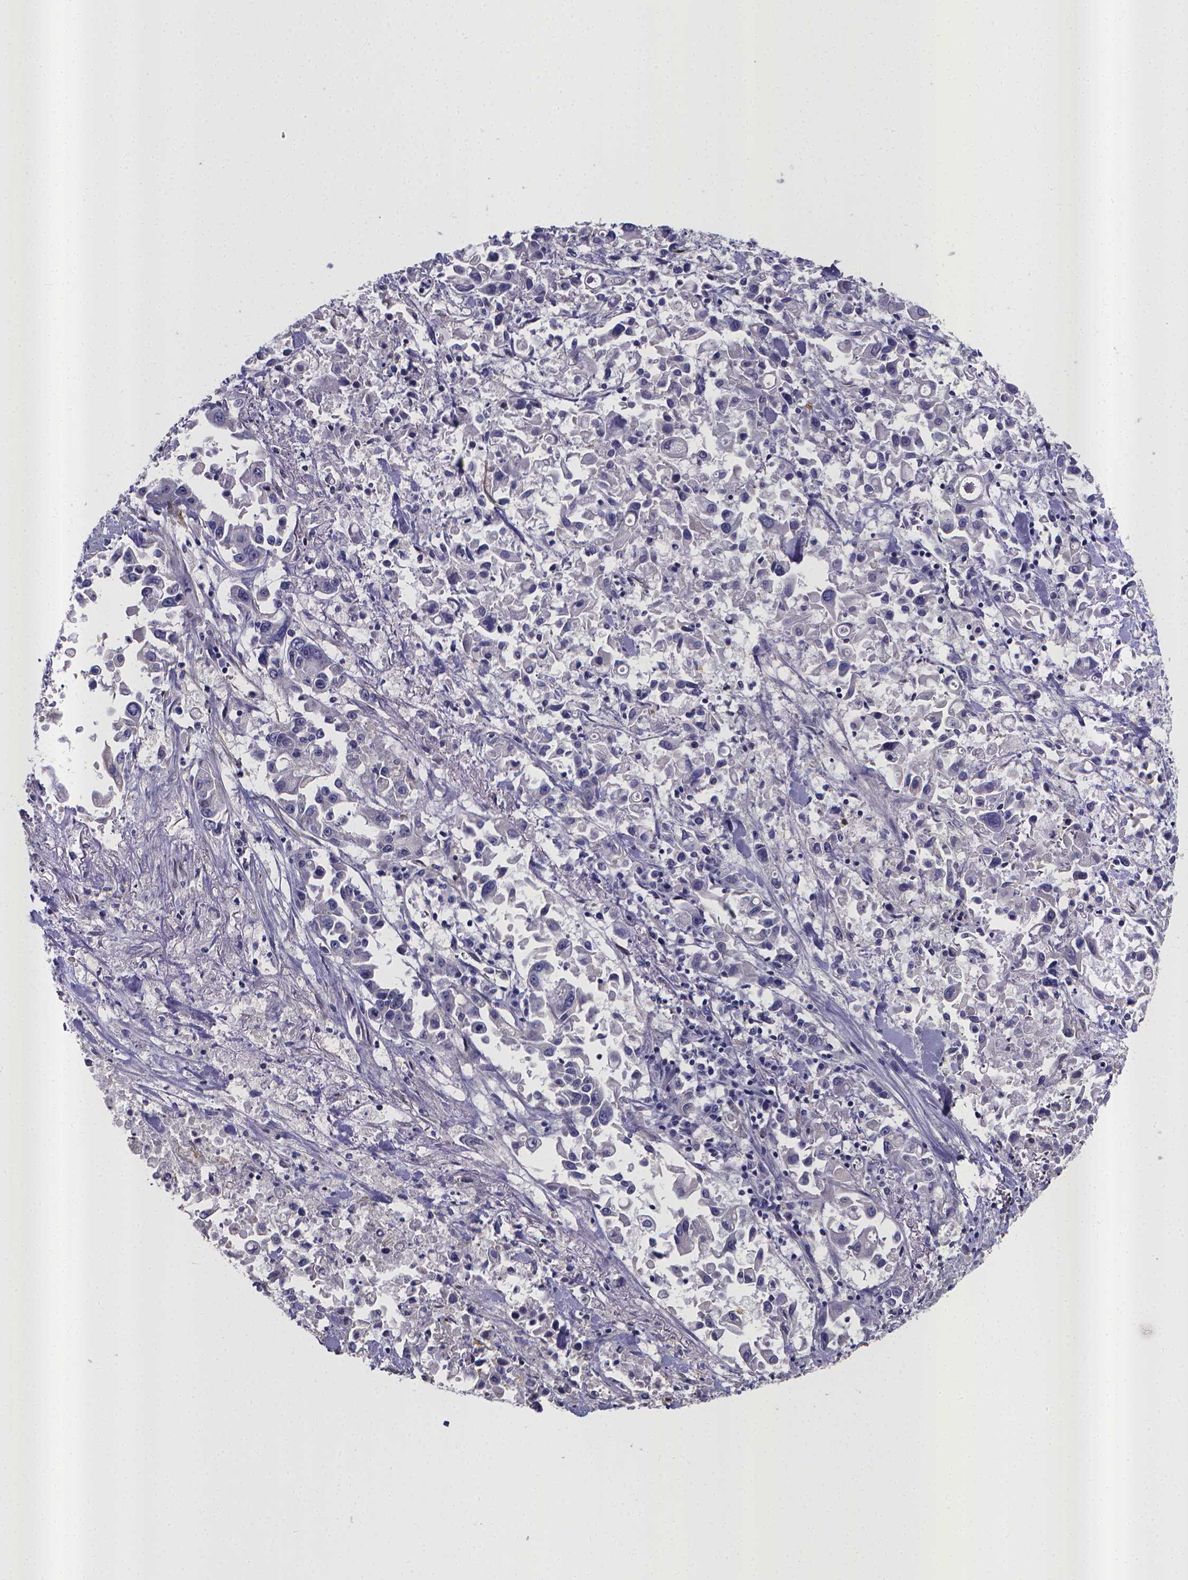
{"staining": {"intensity": "negative", "quantity": "none", "location": "none"}, "tissue": "pancreatic cancer", "cell_type": "Tumor cells", "image_type": "cancer", "snomed": [{"axis": "morphology", "description": "Adenocarcinoma, NOS"}, {"axis": "topography", "description": "Pancreas"}], "caption": "Immunohistochemistry of pancreatic cancer shows no staining in tumor cells. (DAB (3,3'-diaminobenzidine) IHC visualized using brightfield microscopy, high magnification).", "gene": "RERG", "patient": {"sex": "female", "age": 83}}